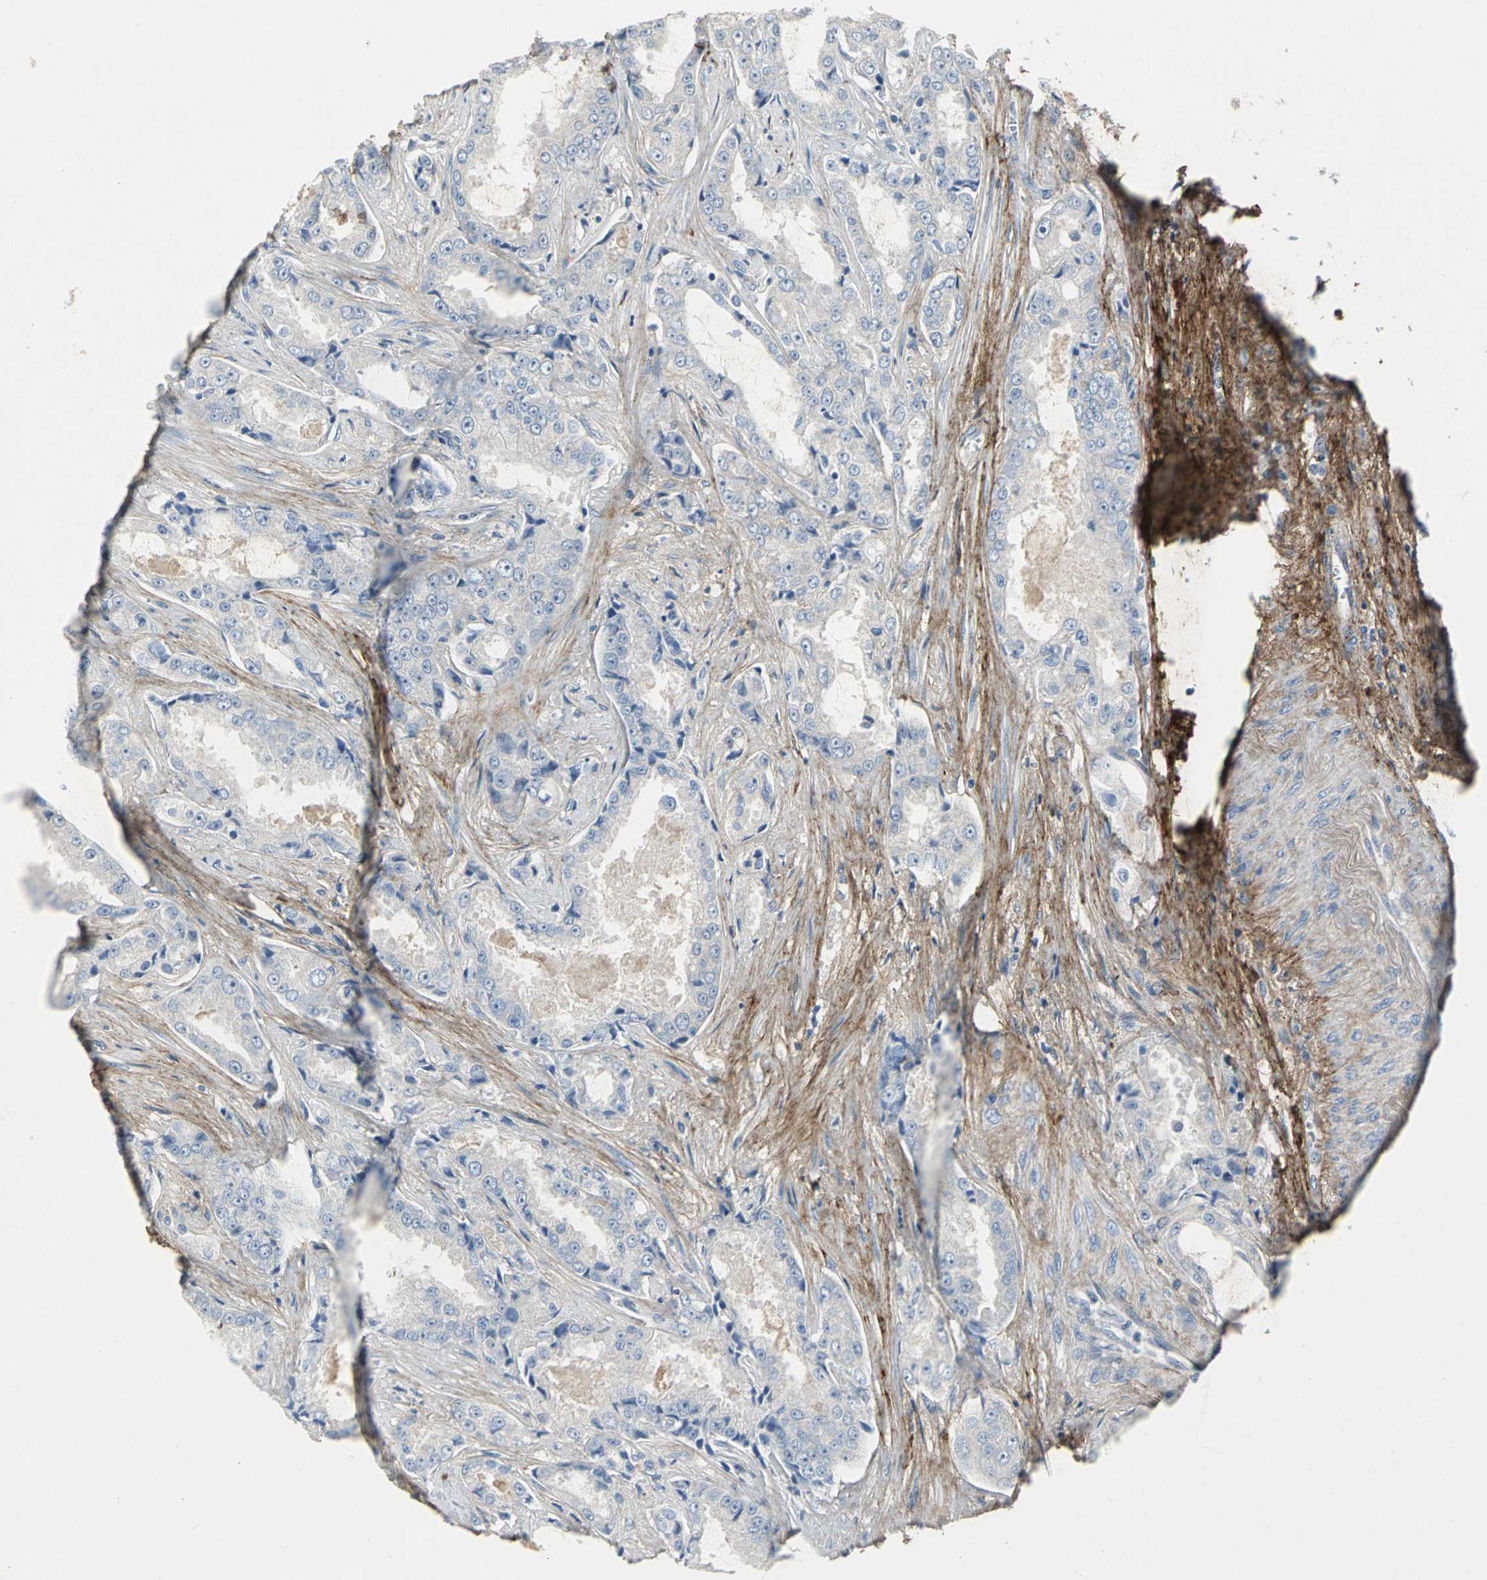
{"staining": {"intensity": "negative", "quantity": "none", "location": "none"}, "tissue": "prostate cancer", "cell_type": "Tumor cells", "image_type": "cancer", "snomed": [{"axis": "morphology", "description": "Adenocarcinoma, High grade"}, {"axis": "topography", "description": "Prostate"}], "caption": "High-grade adenocarcinoma (prostate) was stained to show a protein in brown. There is no significant staining in tumor cells.", "gene": "EFNB3", "patient": {"sex": "male", "age": 73}}